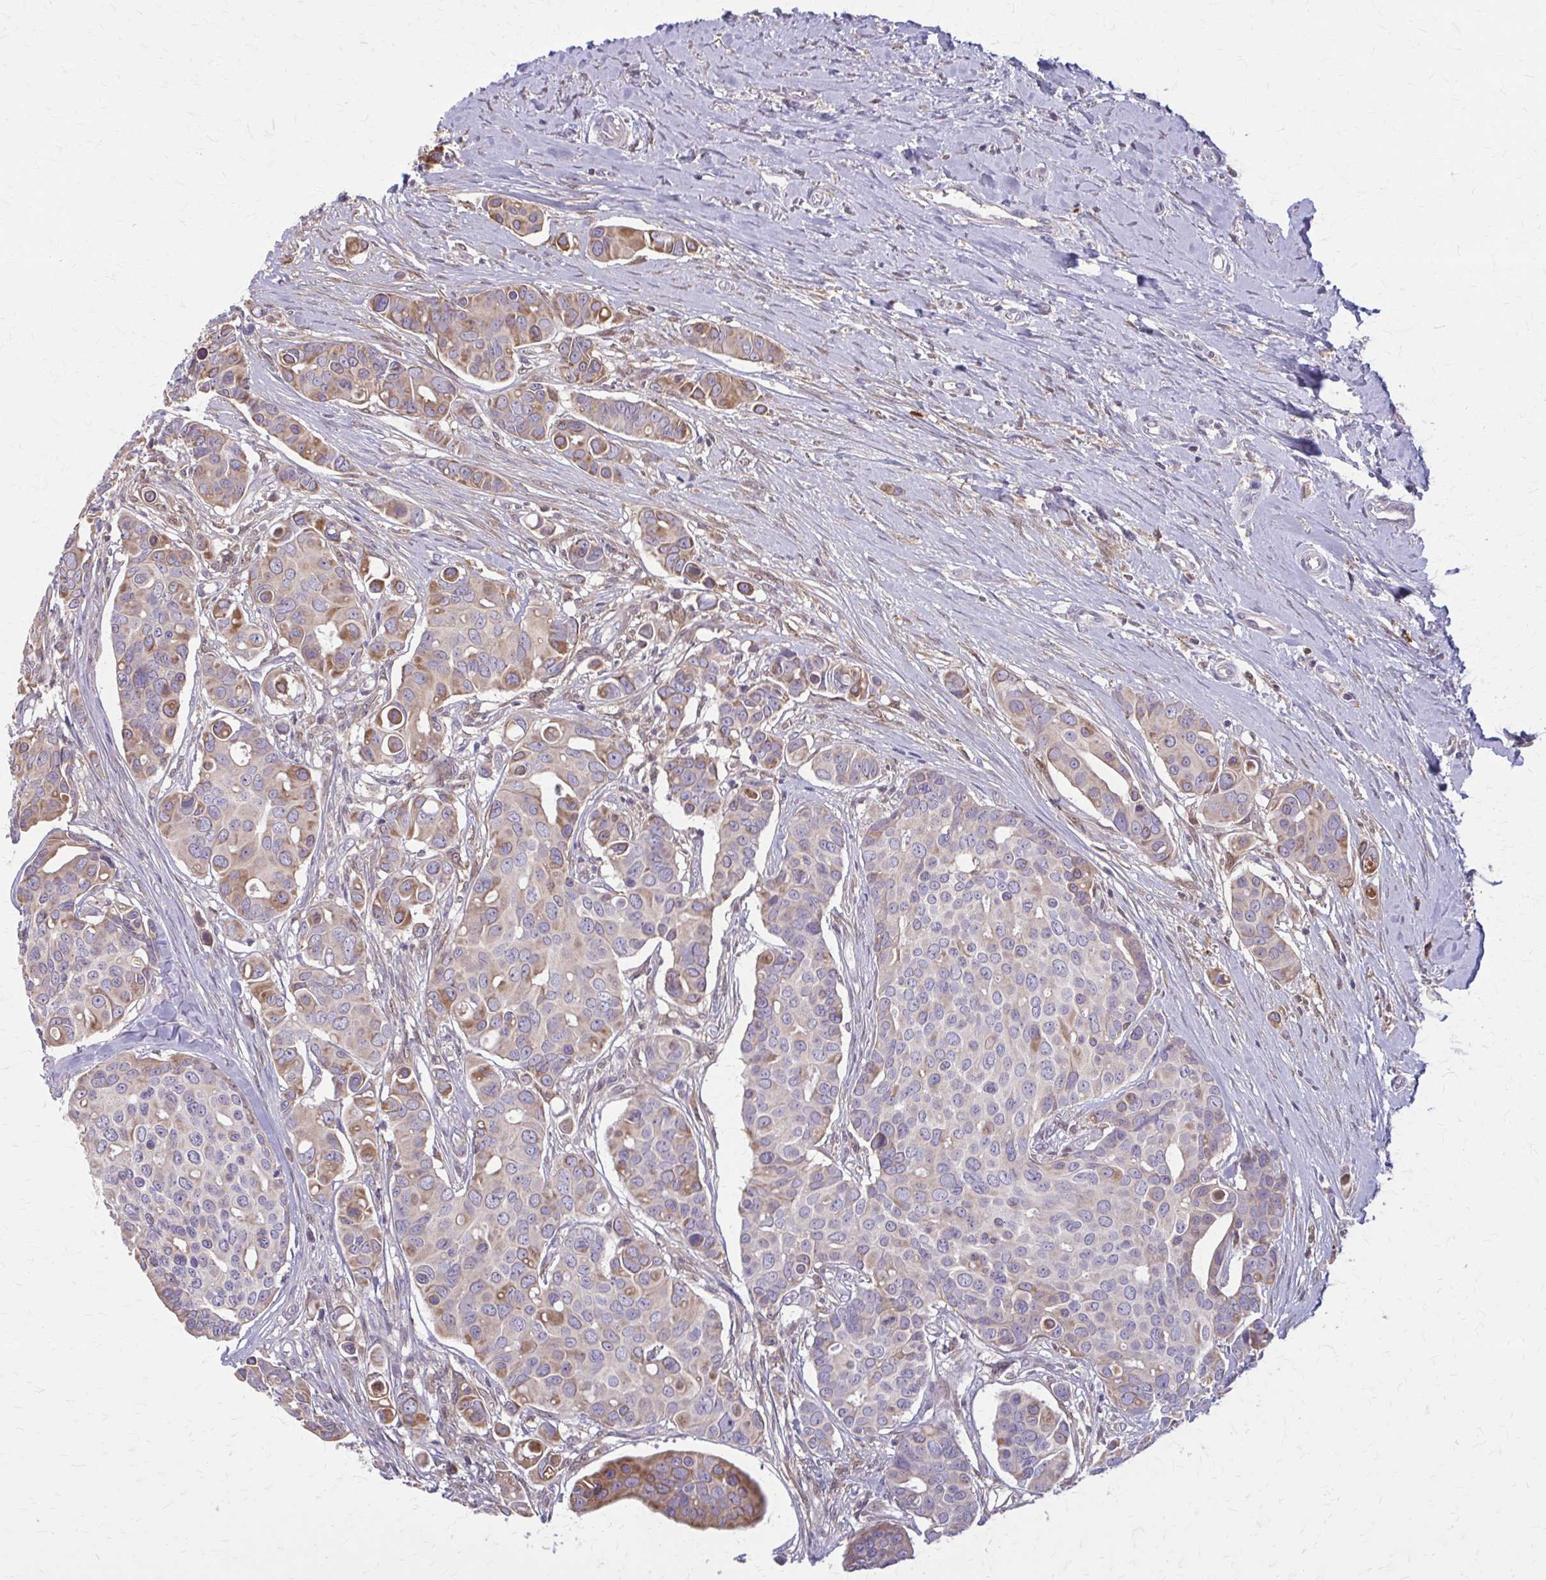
{"staining": {"intensity": "moderate", "quantity": "25%-75%", "location": "cytoplasmic/membranous"}, "tissue": "breast cancer", "cell_type": "Tumor cells", "image_type": "cancer", "snomed": [{"axis": "morphology", "description": "Normal tissue, NOS"}, {"axis": "morphology", "description": "Duct carcinoma"}, {"axis": "topography", "description": "Skin"}, {"axis": "topography", "description": "Breast"}], "caption": "Tumor cells exhibit medium levels of moderate cytoplasmic/membranous expression in approximately 25%-75% of cells in human infiltrating ductal carcinoma (breast).", "gene": "NRBF2", "patient": {"sex": "female", "age": 54}}